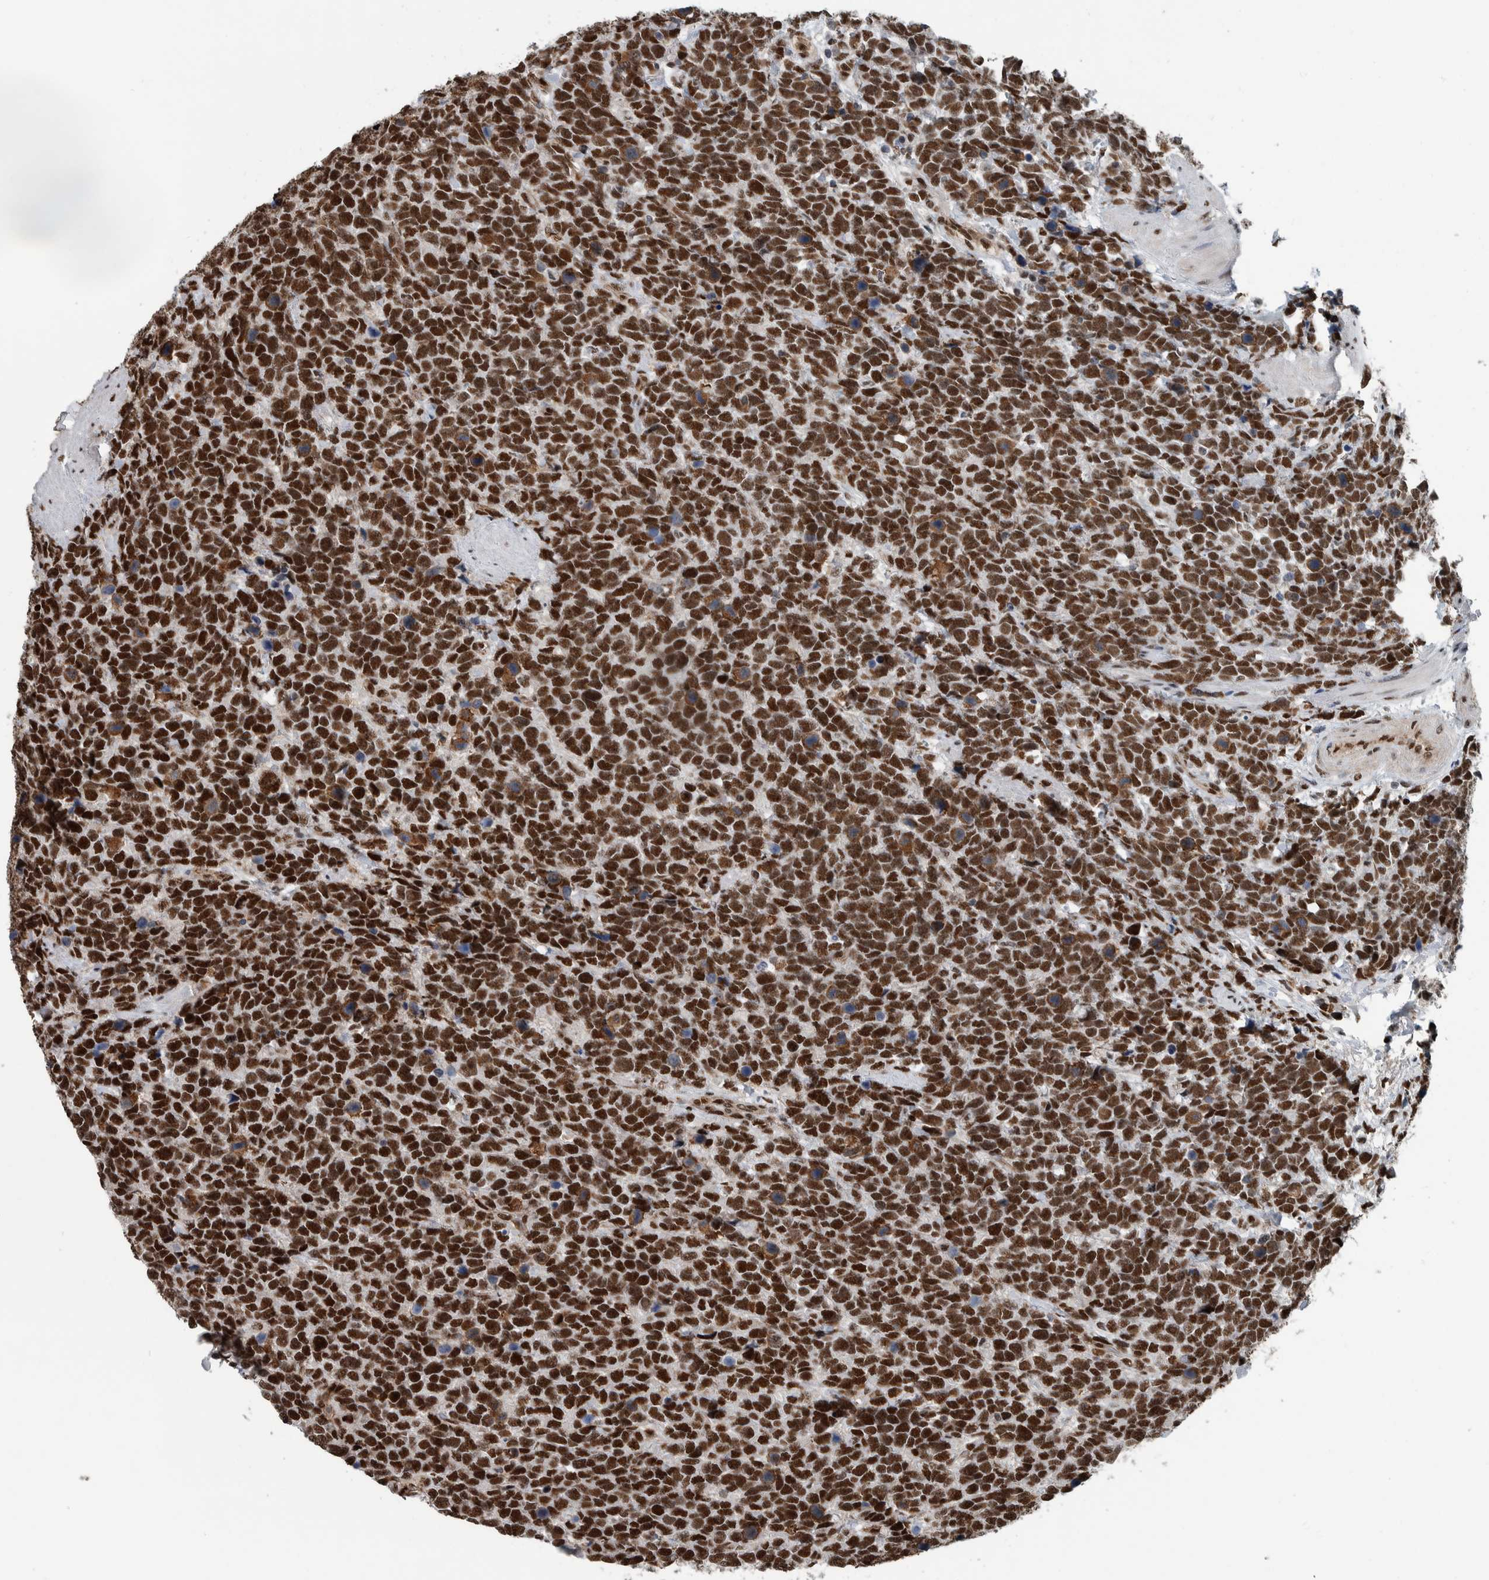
{"staining": {"intensity": "strong", "quantity": ">75%", "location": "nuclear"}, "tissue": "urothelial cancer", "cell_type": "Tumor cells", "image_type": "cancer", "snomed": [{"axis": "morphology", "description": "Urothelial carcinoma, High grade"}, {"axis": "topography", "description": "Urinary bladder"}], "caption": "There is high levels of strong nuclear staining in tumor cells of high-grade urothelial carcinoma, as demonstrated by immunohistochemical staining (brown color).", "gene": "FAM135B", "patient": {"sex": "female", "age": 82}}